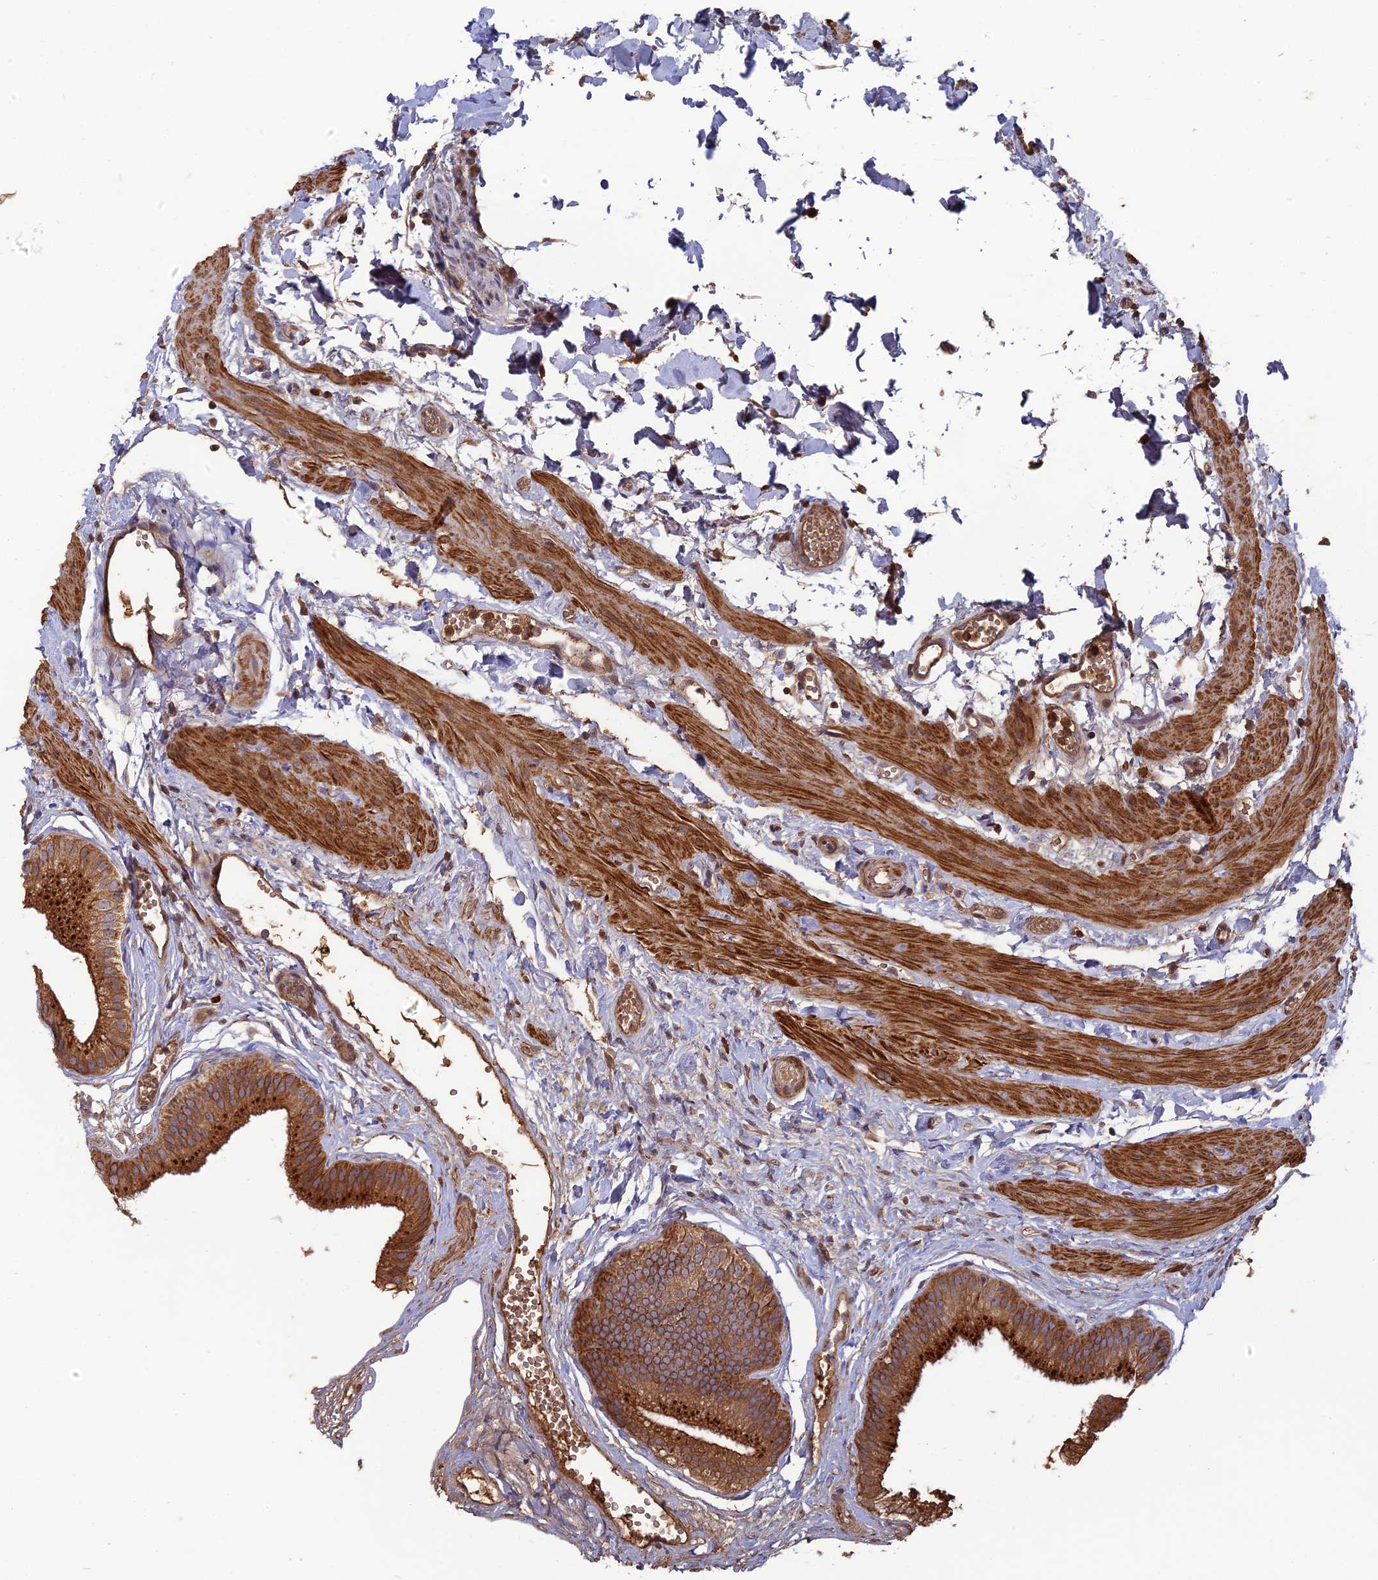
{"staining": {"intensity": "strong", "quantity": ">75%", "location": "cytoplasmic/membranous"}, "tissue": "gallbladder", "cell_type": "Glandular cells", "image_type": "normal", "snomed": [{"axis": "morphology", "description": "Normal tissue, NOS"}, {"axis": "topography", "description": "Gallbladder"}], "caption": "IHC (DAB) staining of benign human gallbladder exhibits strong cytoplasmic/membranous protein expression in about >75% of glandular cells.", "gene": "ERMAP", "patient": {"sex": "female", "age": 54}}